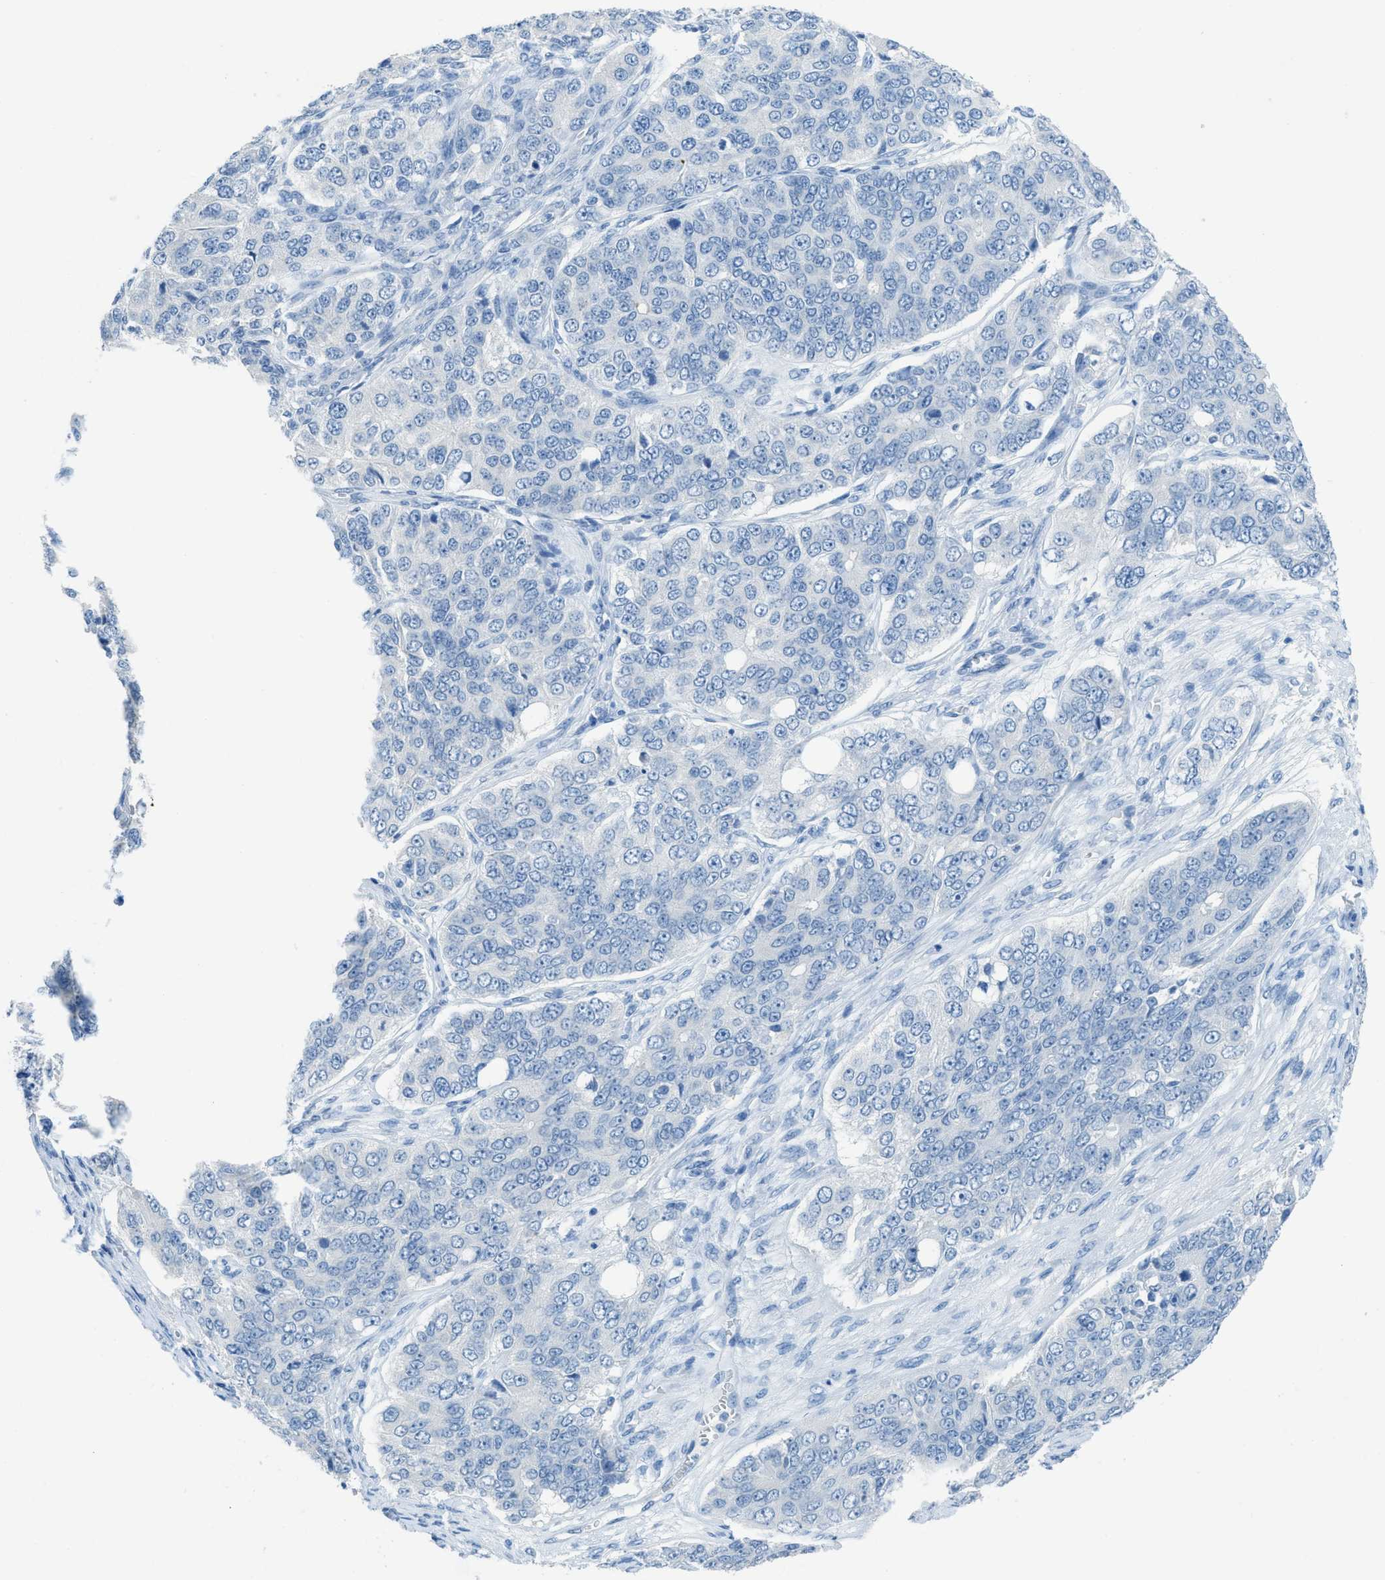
{"staining": {"intensity": "negative", "quantity": "none", "location": "none"}, "tissue": "ovarian cancer", "cell_type": "Tumor cells", "image_type": "cancer", "snomed": [{"axis": "morphology", "description": "Carcinoma, endometroid"}, {"axis": "topography", "description": "Ovary"}], "caption": "This is an IHC photomicrograph of ovarian endometroid carcinoma. There is no staining in tumor cells.", "gene": "ACAN", "patient": {"sex": "female", "age": 51}}